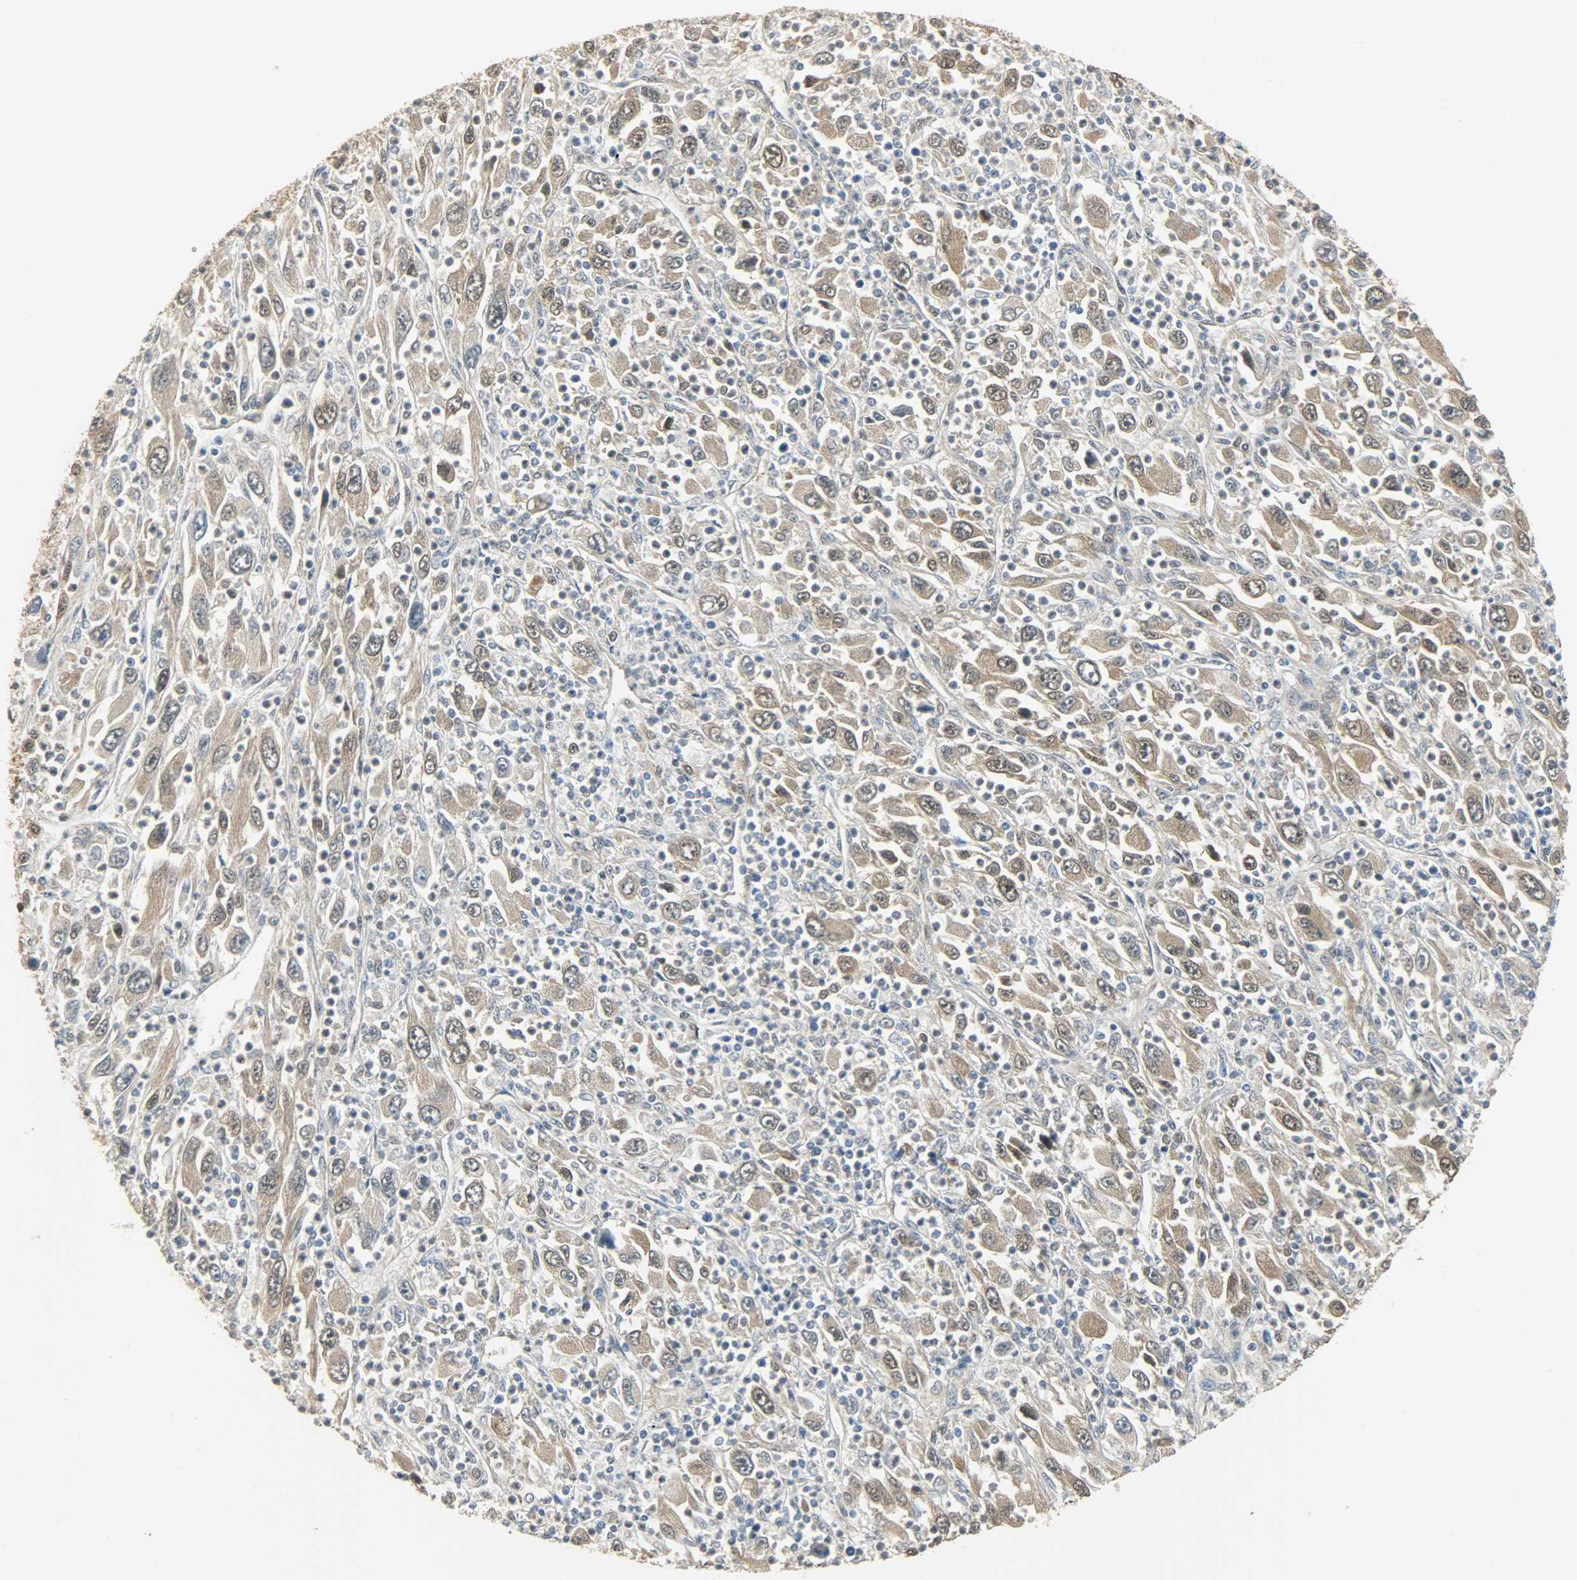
{"staining": {"intensity": "moderate", "quantity": ">75%", "location": "cytoplasmic/membranous,nuclear"}, "tissue": "melanoma", "cell_type": "Tumor cells", "image_type": "cancer", "snomed": [{"axis": "morphology", "description": "Malignant melanoma, Metastatic site"}, {"axis": "topography", "description": "Skin"}], "caption": "Tumor cells exhibit medium levels of moderate cytoplasmic/membranous and nuclear expression in approximately >75% of cells in human malignant melanoma (metastatic site).", "gene": "EIF4EBP1", "patient": {"sex": "female", "age": 56}}